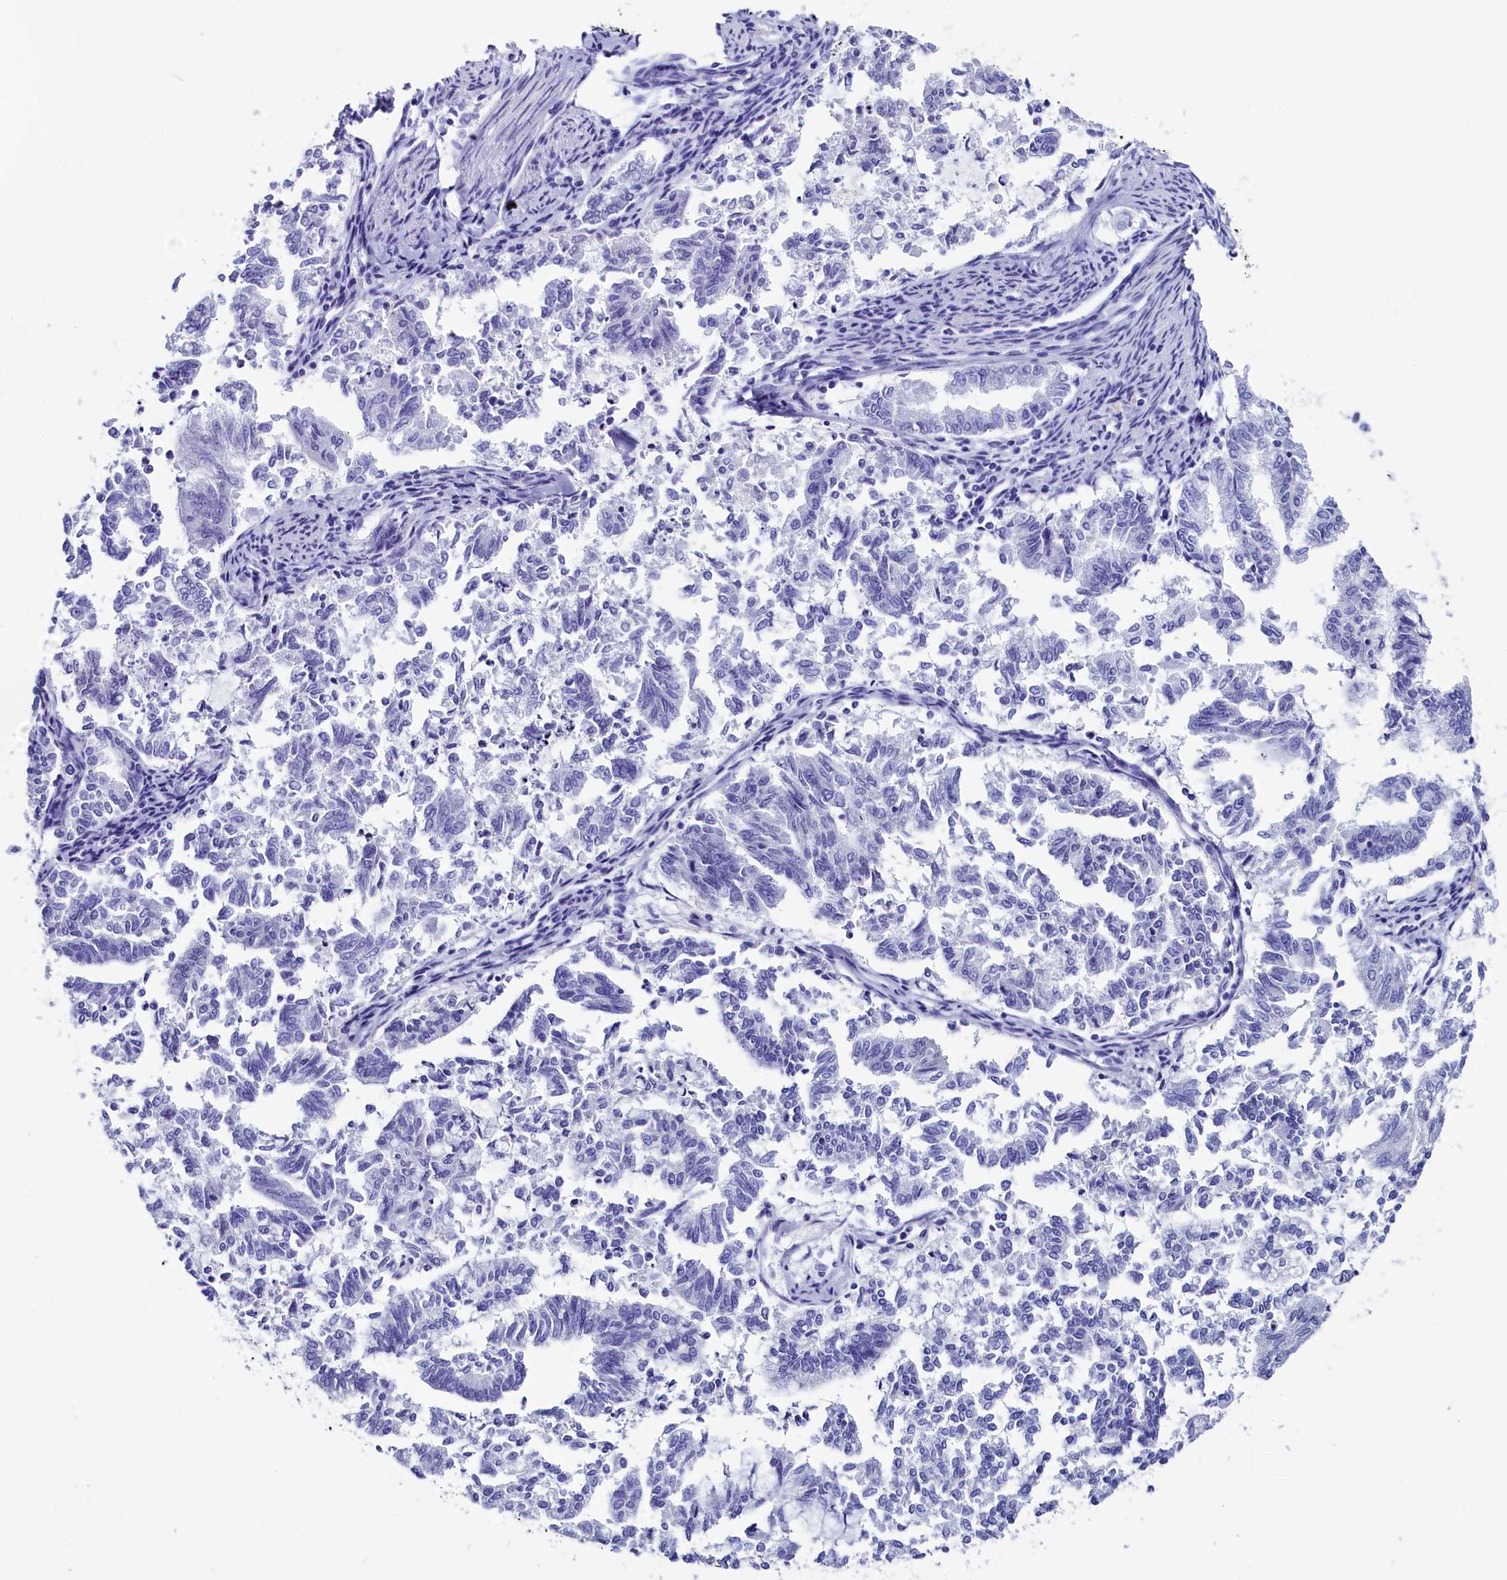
{"staining": {"intensity": "negative", "quantity": "none", "location": "none"}, "tissue": "endometrial cancer", "cell_type": "Tumor cells", "image_type": "cancer", "snomed": [{"axis": "morphology", "description": "Adenocarcinoma, NOS"}, {"axis": "topography", "description": "Endometrium"}], "caption": "Tumor cells show no significant protein expression in endometrial cancer.", "gene": "ANKRD29", "patient": {"sex": "female", "age": 79}}